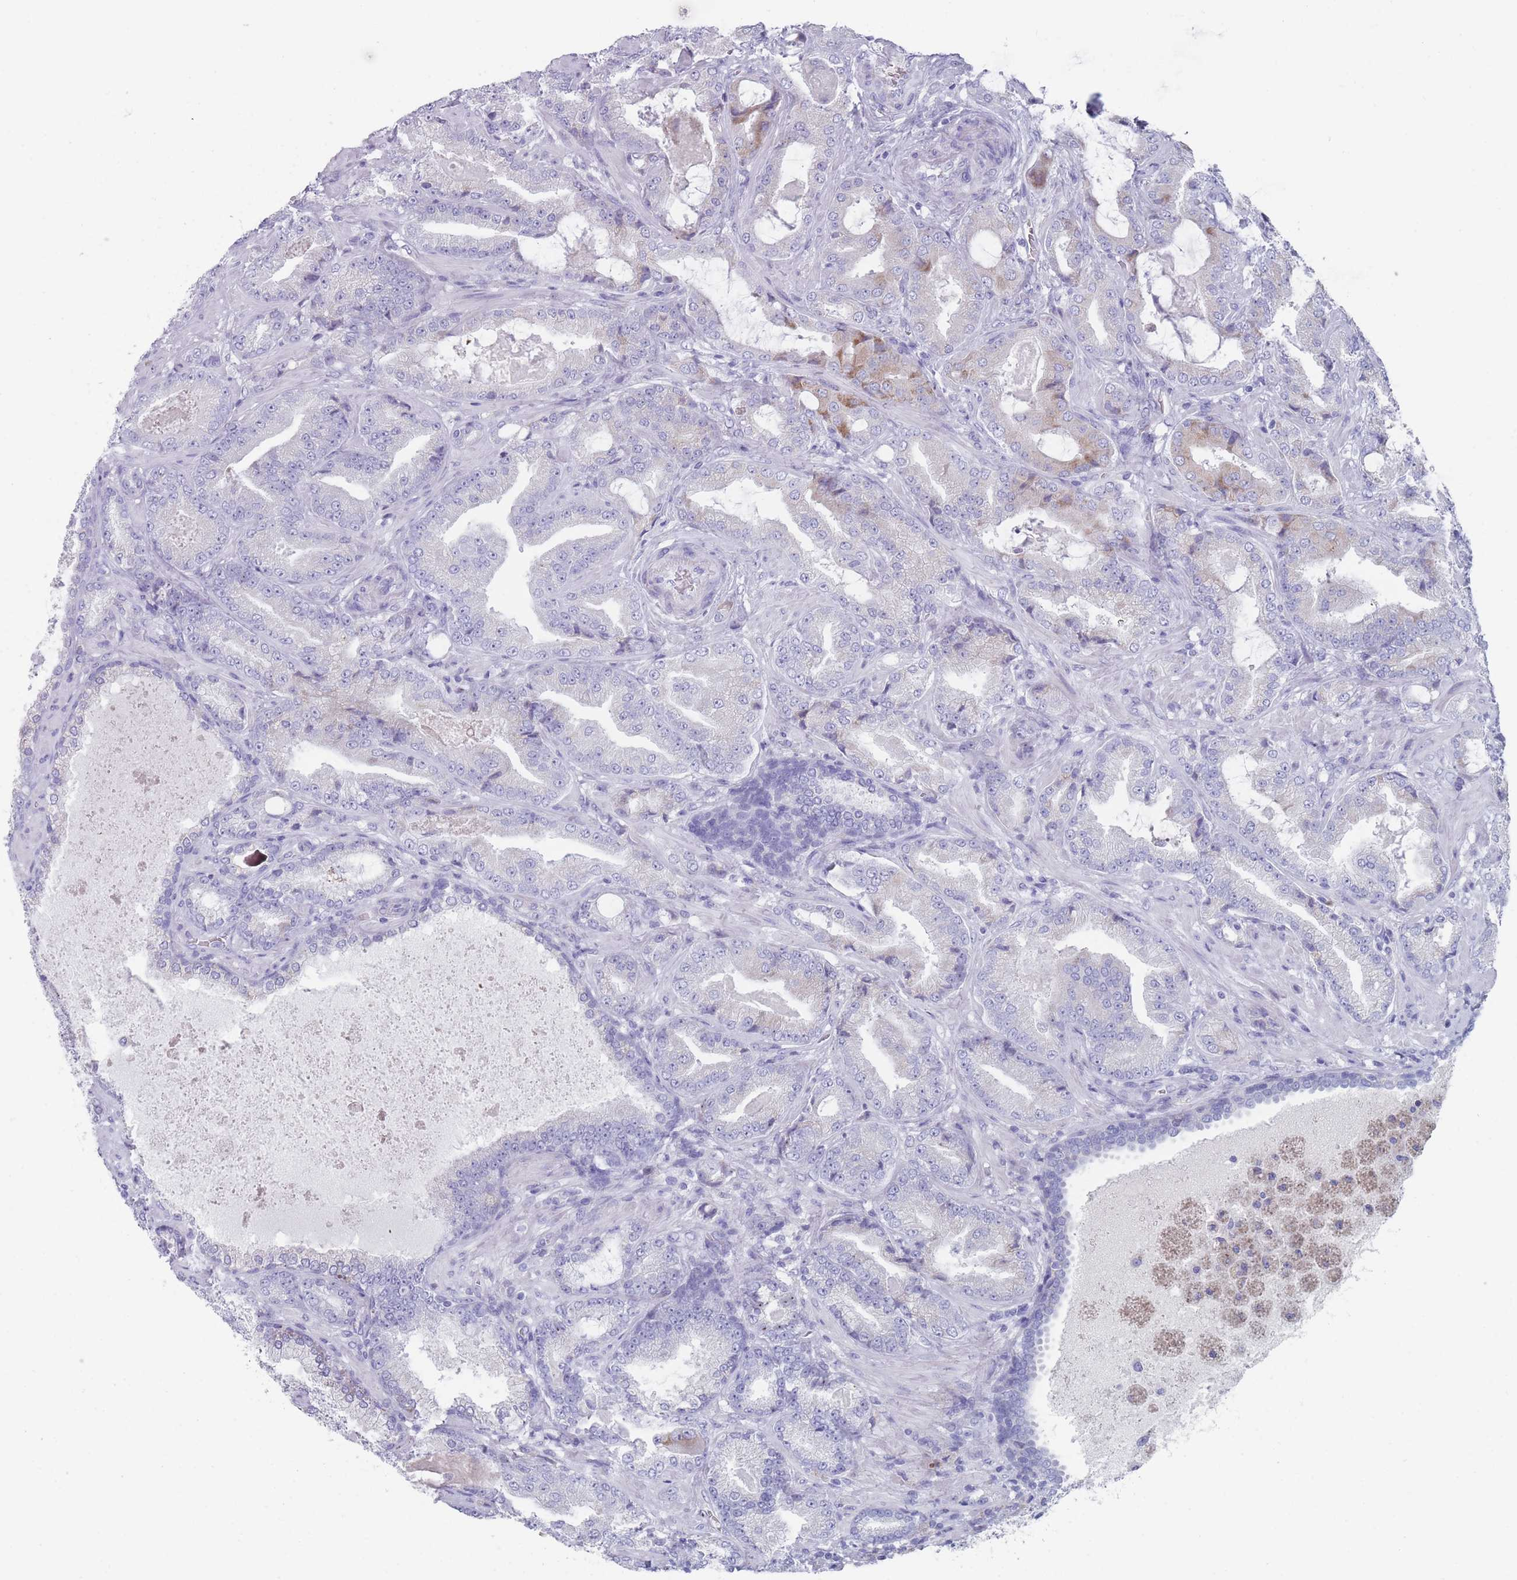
{"staining": {"intensity": "moderate", "quantity": "<25%", "location": "cytoplasmic/membranous"}, "tissue": "prostate cancer", "cell_type": "Tumor cells", "image_type": "cancer", "snomed": [{"axis": "morphology", "description": "Adenocarcinoma, High grade"}, {"axis": "topography", "description": "Prostate"}], "caption": "Immunohistochemical staining of prostate cancer displays low levels of moderate cytoplasmic/membranous protein expression in about <25% of tumor cells. (brown staining indicates protein expression, while blue staining denotes nuclei).", "gene": "ST8SIA5", "patient": {"sex": "male", "age": 68}}